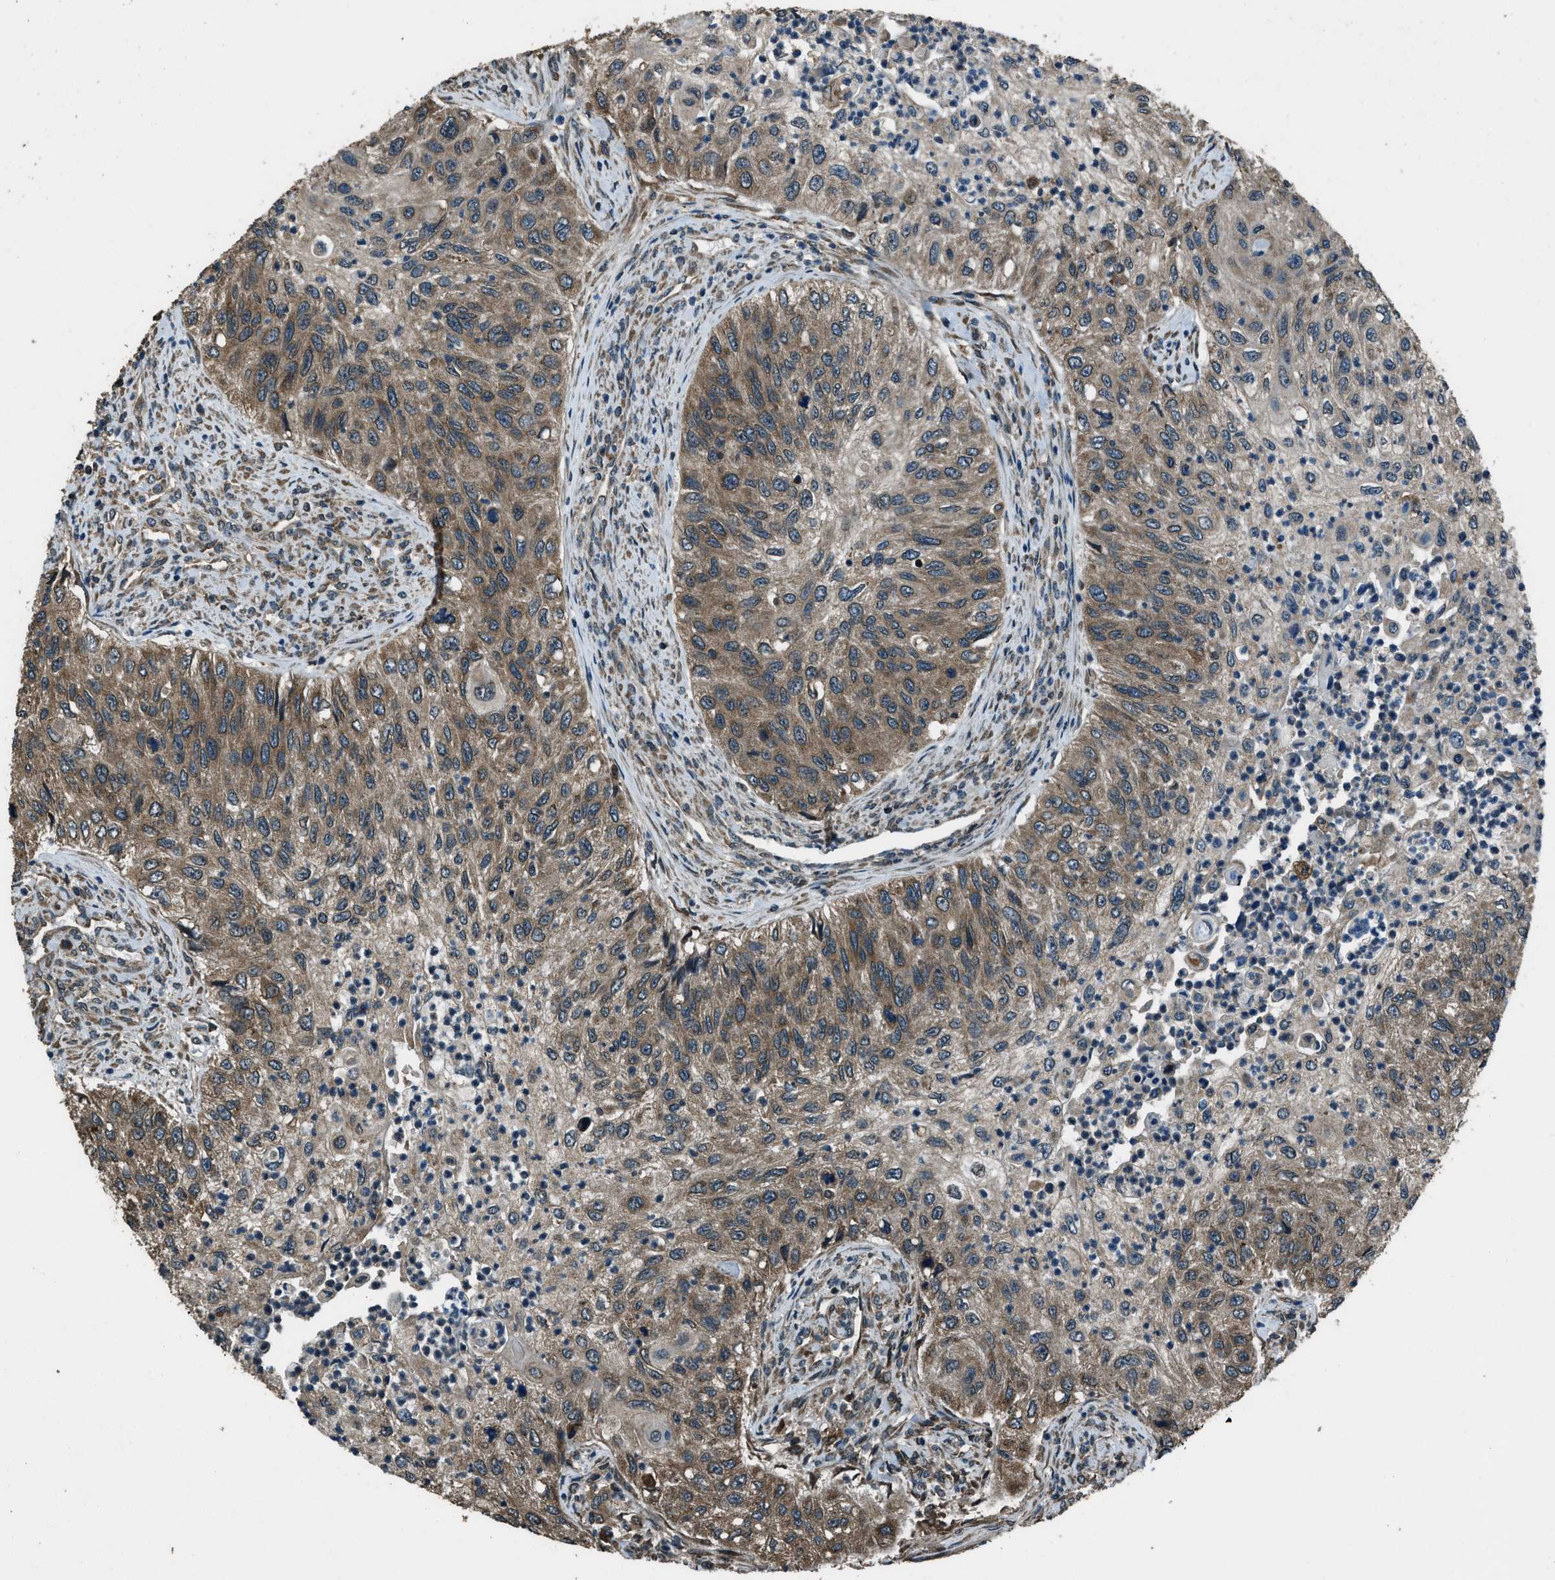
{"staining": {"intensity": "moderate", "quantity": ">75%", "location": "cytoplasmic/membranous"}, "tissue": "urothelial cancer", "cell_type": "Tumor cells", "image_type": "cancer", "snomed": [{"axis": "morphology", "description": "Urothelial carcinoma, High grade"}, {"axis": "topography", "description": "Urinary bladder"}], "caption": "Immunohistochemical staining of urothelial cancer demonstrates moderate cytoplasmic/membranous protein expression in approximately >75% of tumor cells. (DAB (3,3'-diaminobenzidine) = brown stain, brightfield microscopy at high magnification).", "gene": "TRIM4", "patient": {"sex": "female", "age": 60}}